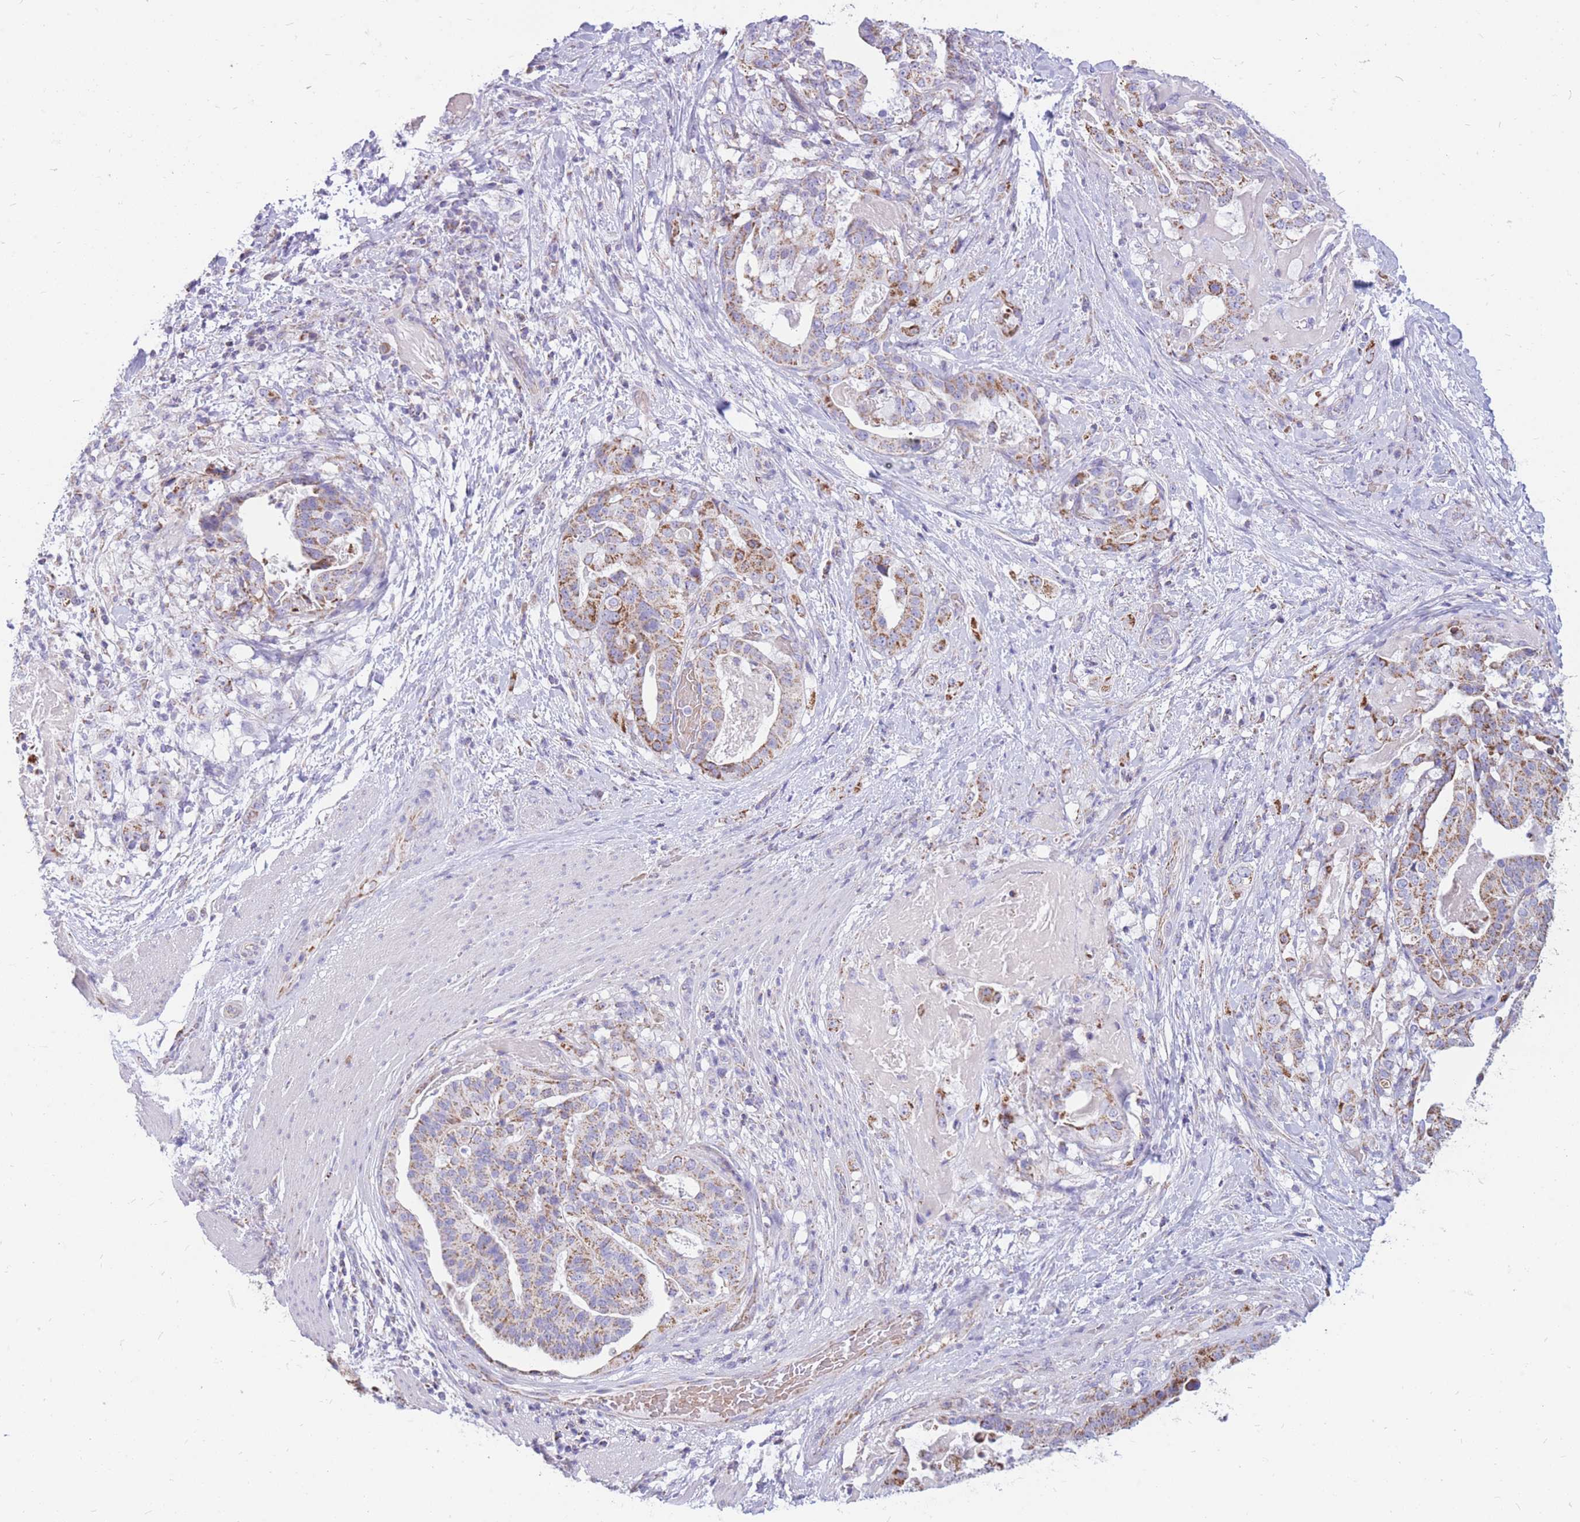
{"staining": {"intensity": "moderate", "quantity": "25%-75%", "location": "cytoplasmic/membranous"}, "tissue": "stomach cancer", "cell_type": "Tumor cells", "image_type": "cancer", "snomed": [{"axis": "morphology", "description": "Adenocarcinoma, NOS"}, {"axis": "topography", "description": "Stomach"}], "caption": "Stomach cancer (adenocarcinoma) stained for a protein (brown) shows moderate cytoplasmic/membranous positive staining in about 25%-75% of tumor cells.", "gene": "PCSK1", "patient": {"sex": "male", "age": 48}}